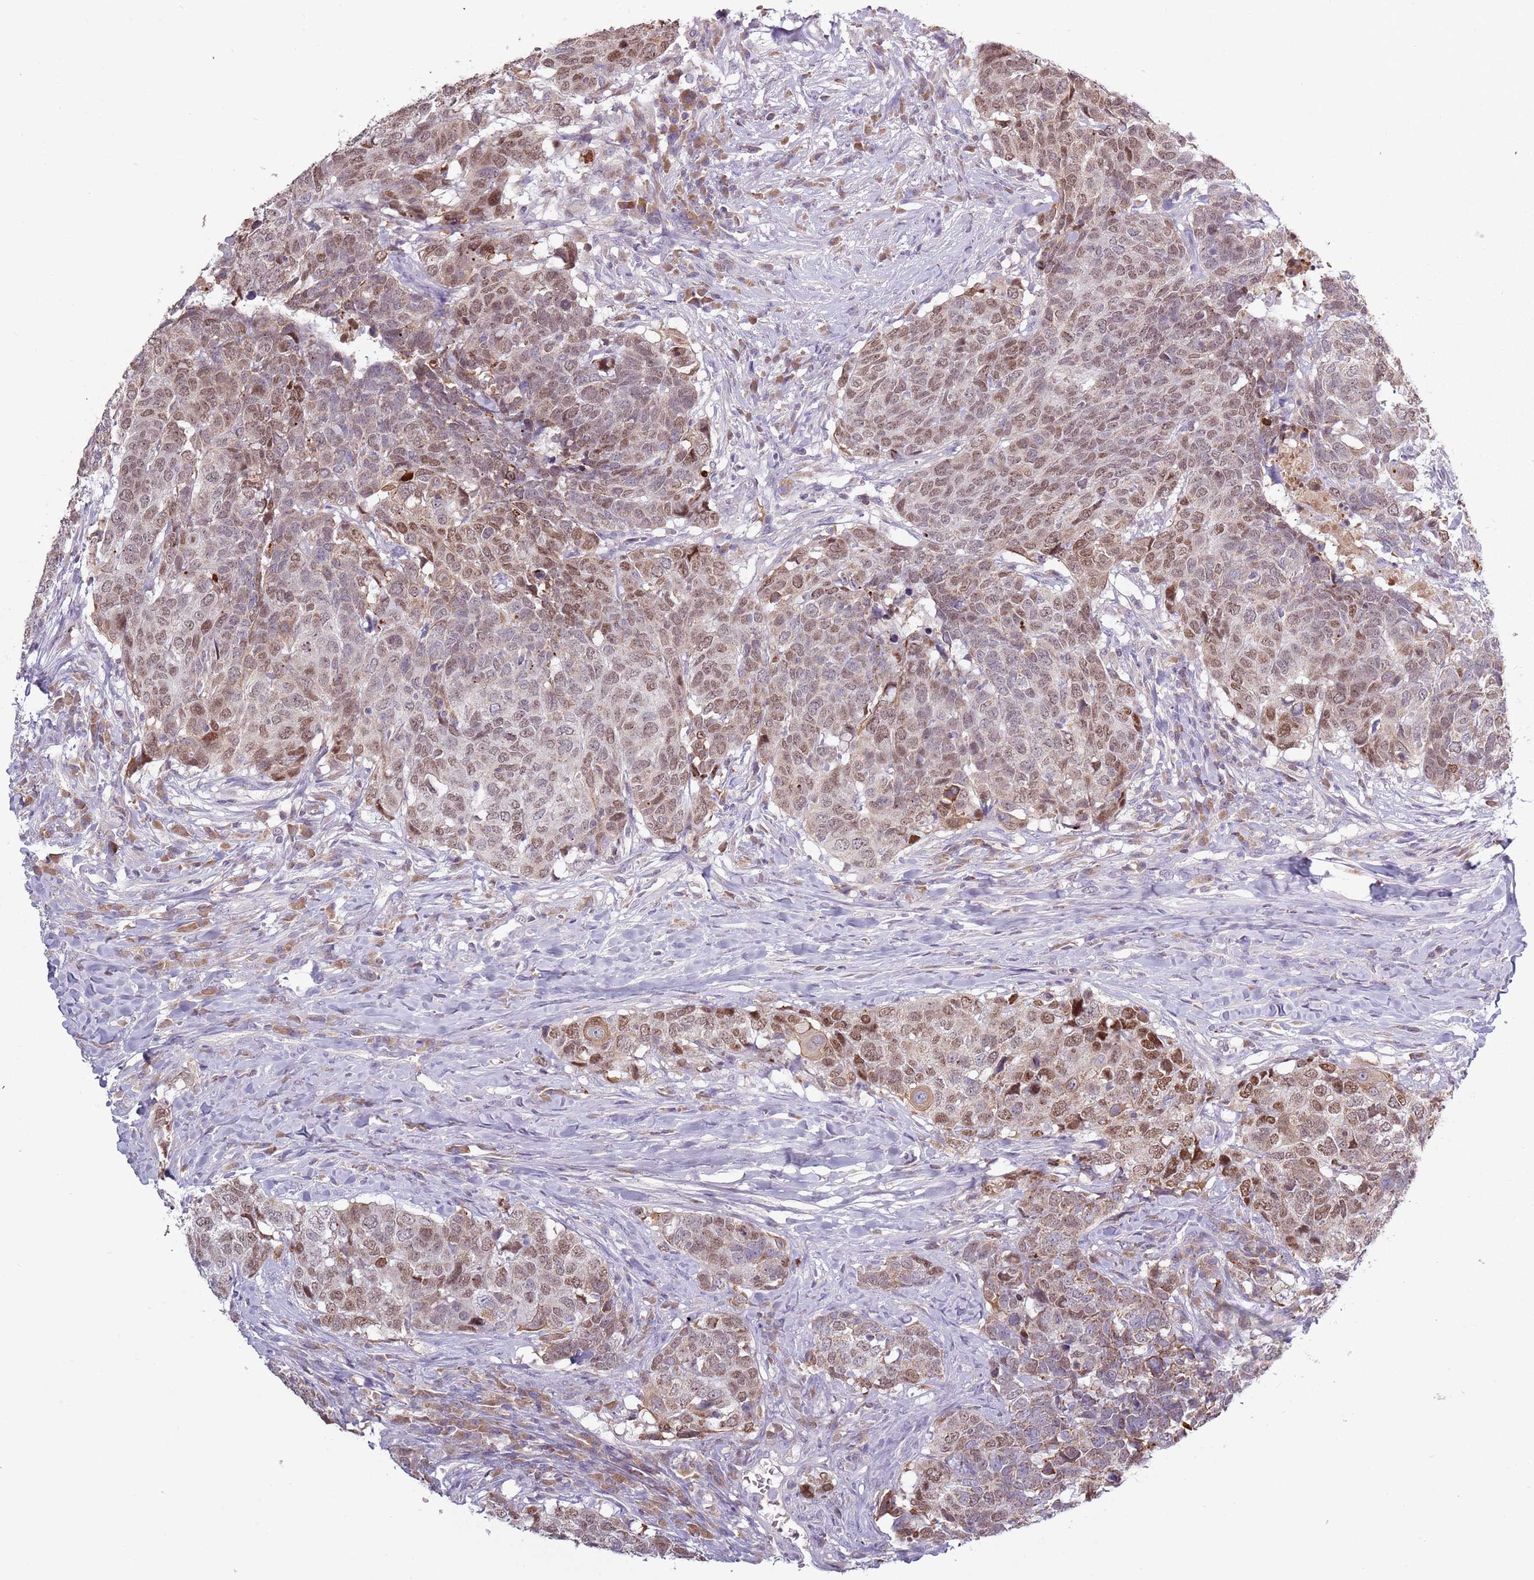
{"staining": {"intensity": "moderate", "quantity": ">75%", "location": "nuclear"}, "tissue": "head and neck cancer", "cell_type": "Tumor cells", "image_type": "cancer", "snomed": [{"axis": "morphology", "description": "Normal tissue, NOS"}, {"axis": "morphology", "description": "Squamous cell carcinoma, NOS"}, {"axis": "topography", "description": "Skeletal muscle"}, {"axis": "topography", "description": "Vascular tissue"}, {"axis": "topography", "description": "Peripheral nerve tissue"}, {"axis": "topography", "description": "Head-Neck"}], "caption": "Immunohistochemistry (IHC) micrograph of neoplastic tissue: head and neck squamous cell carcinoma stained using immunohistochemistry (IHC) shows medium levels of moderate protein expression localized specifically in the nuclear of tumor cells, appearing as a nuclear brown color.", "gene": "SYS1", "patient": {"sex": "male", "age": 66}}